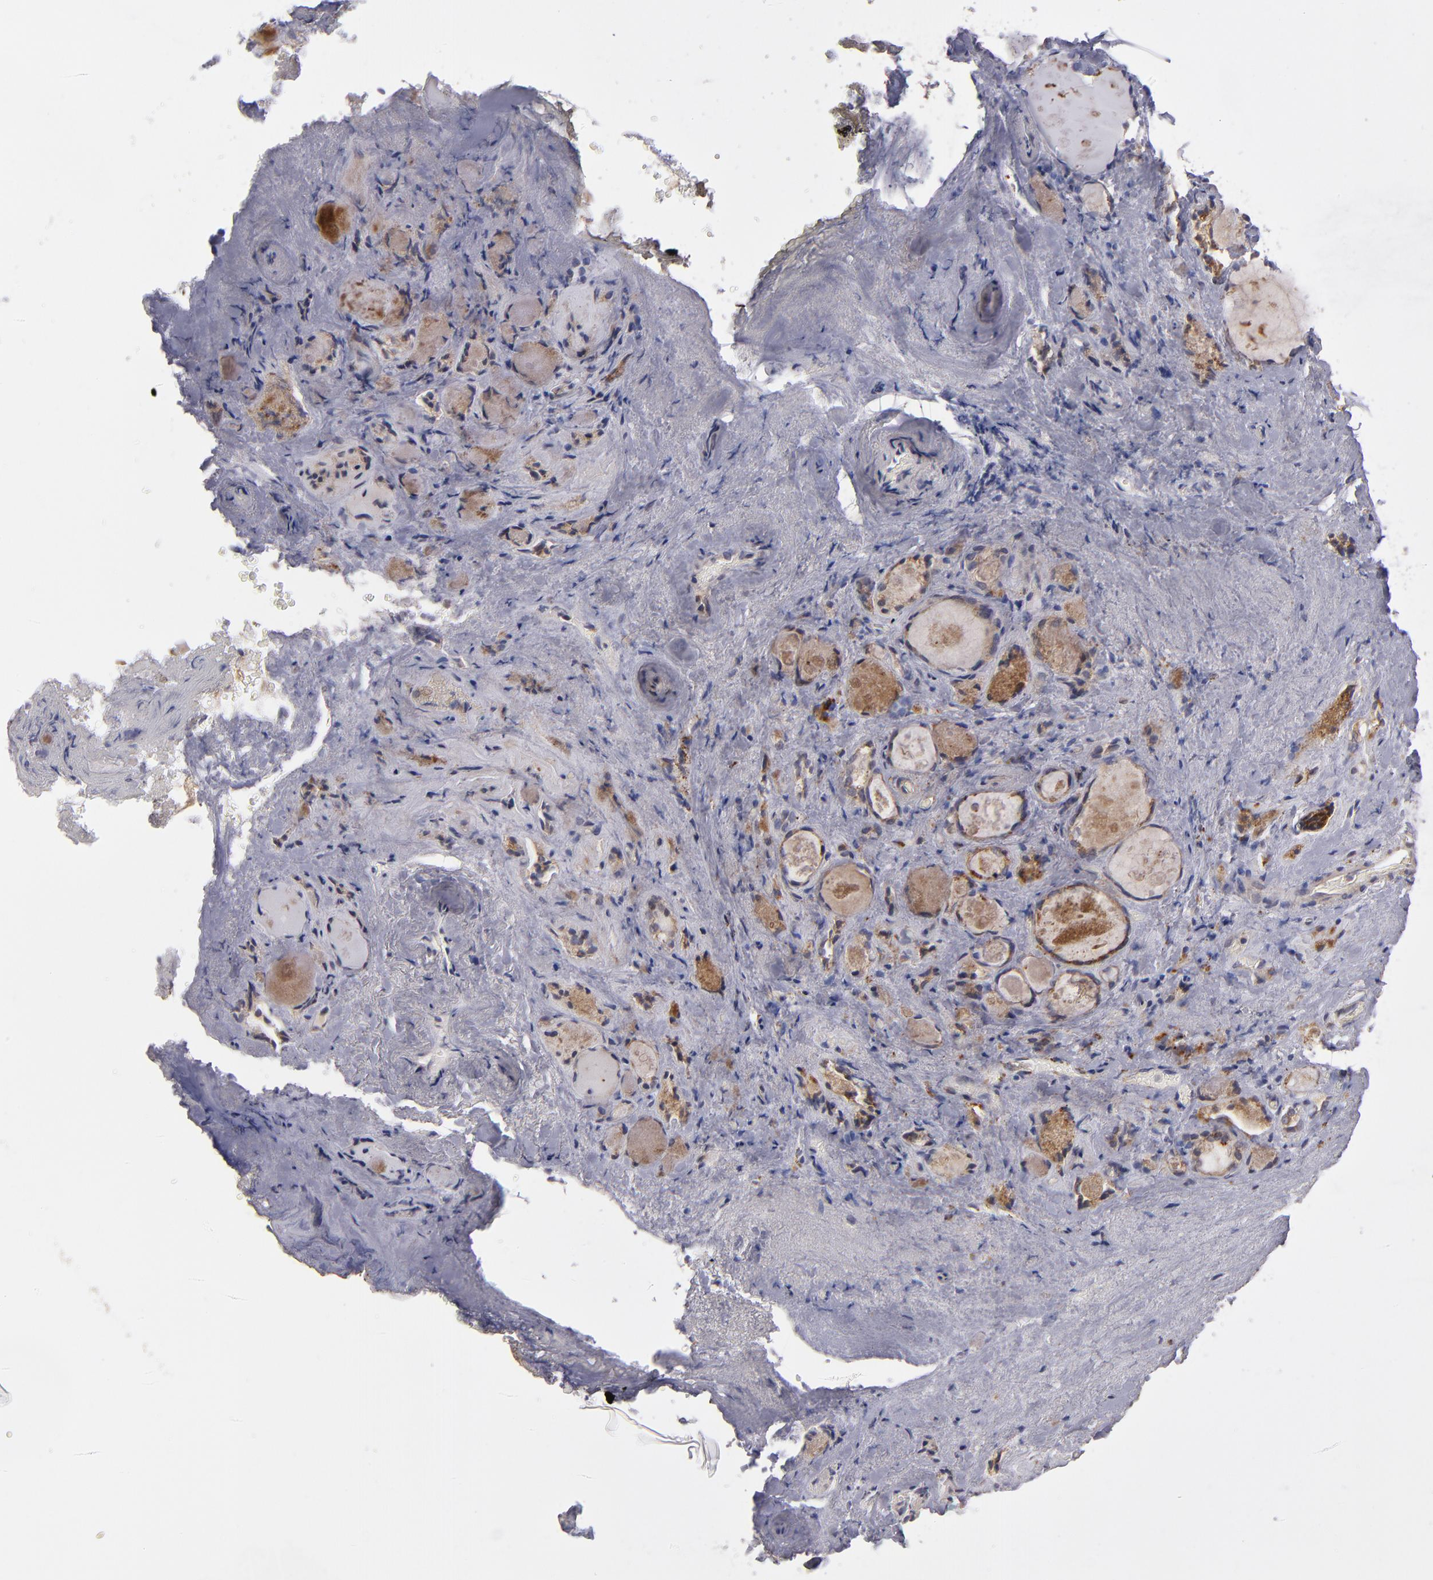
{"staining": {"intensity": "weak", "quantity": ">75%", "location": "cytoplasmic/membranous"}, "tissue": "thyroid gland", "cell_type": "Glandular cells", "image_type": "normal", "snomed": [{"axis": "morphology", "description": "Normal tissue, NOS"}, {"axis": "topography", "description": "Thyroid gland"}], "caption": "A low amount of weak cytoplasmic/membranous positivity is identified in approximately >75% of glandular cells in unremarkable thyroid gland. Immunohistochemistry stains the protein of interest in brown and the nuclei are stained blue.", "gene": "CTSO", "patient": {"sex": "female", "age": 75}}